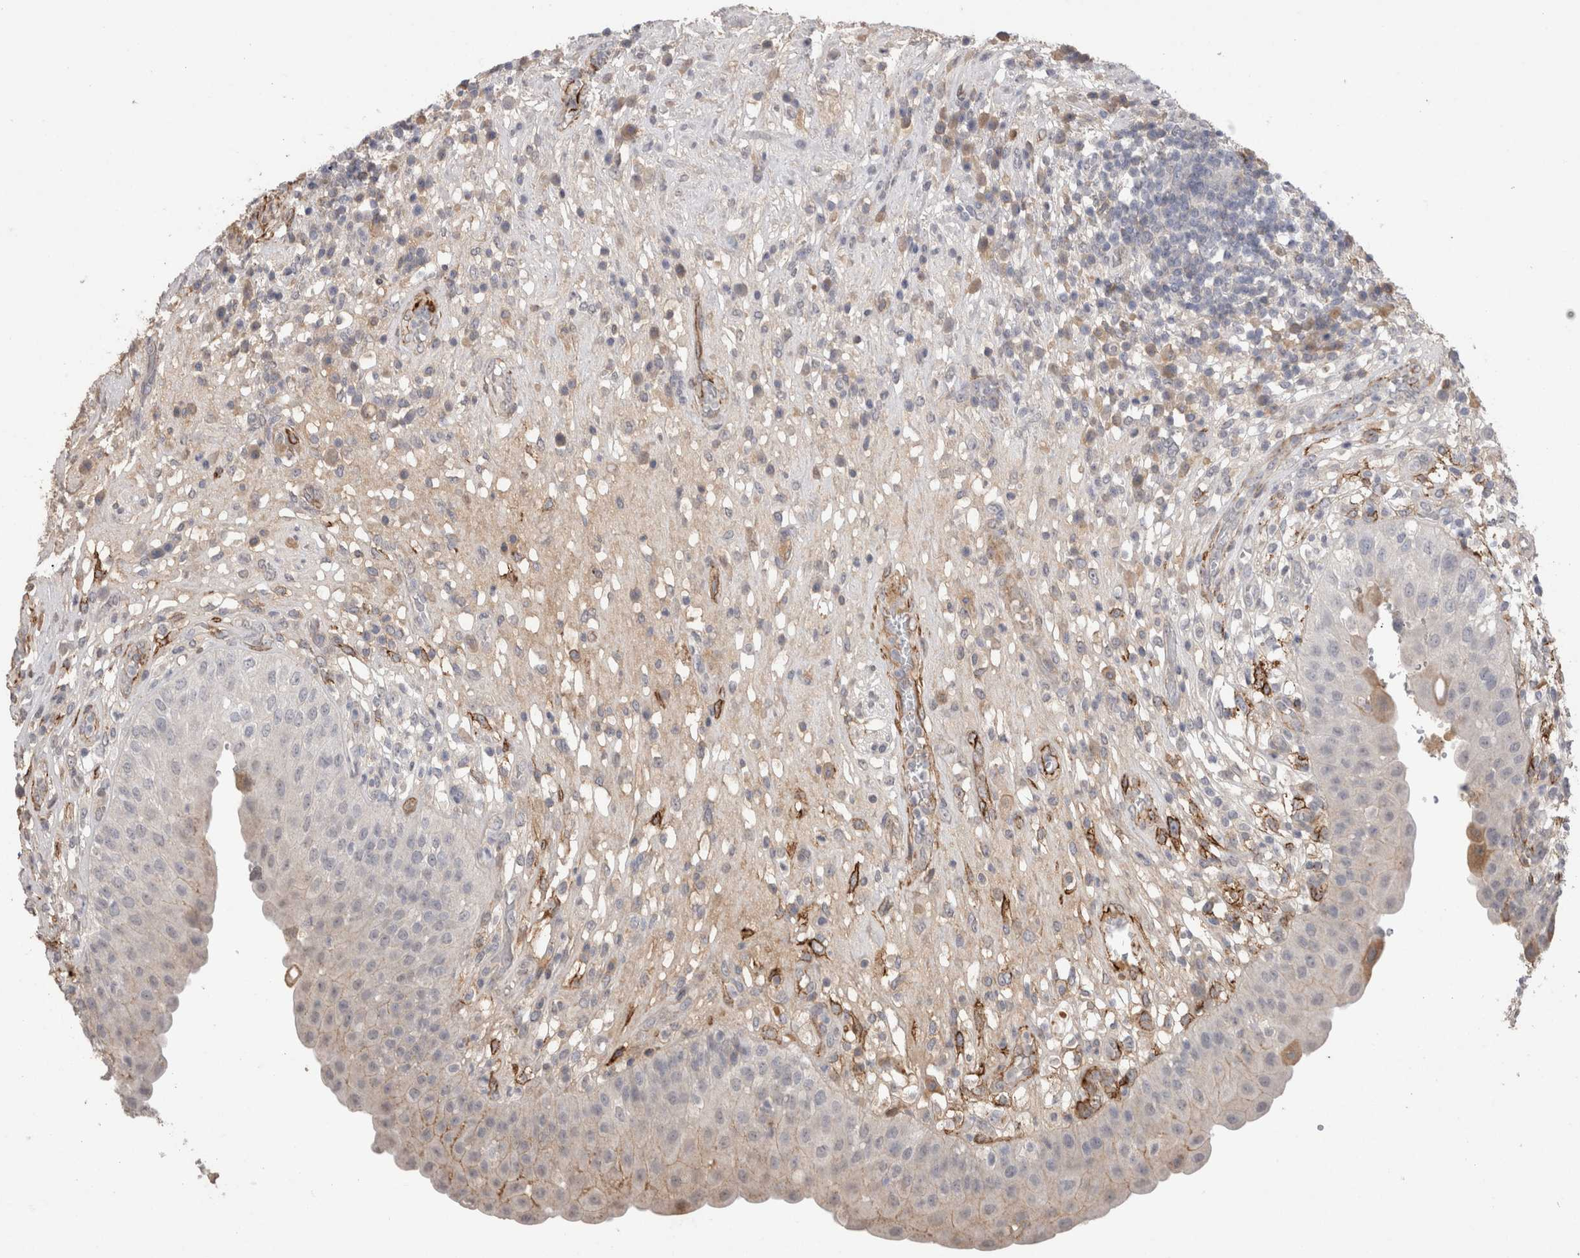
{"staining": {"intensity": "weak", "quantity": "<25%", "location": "cytoplasmic/membranous"}, "tissue": "urinary bladder", "cell_type": "Urothelial cells", "image_type": "normal", "snomed": [{"axis": "morphology", "description": "Normal tissue, NOS"}, {"axis": "topography", "description": "Urinary bladder"}], "caption": "The photomicrograph demonstrates no staining of urothelial cells in unremarkable urinary bladder.", "gene": "CDH13", "patient": {"sex": "female", "age": 62}}